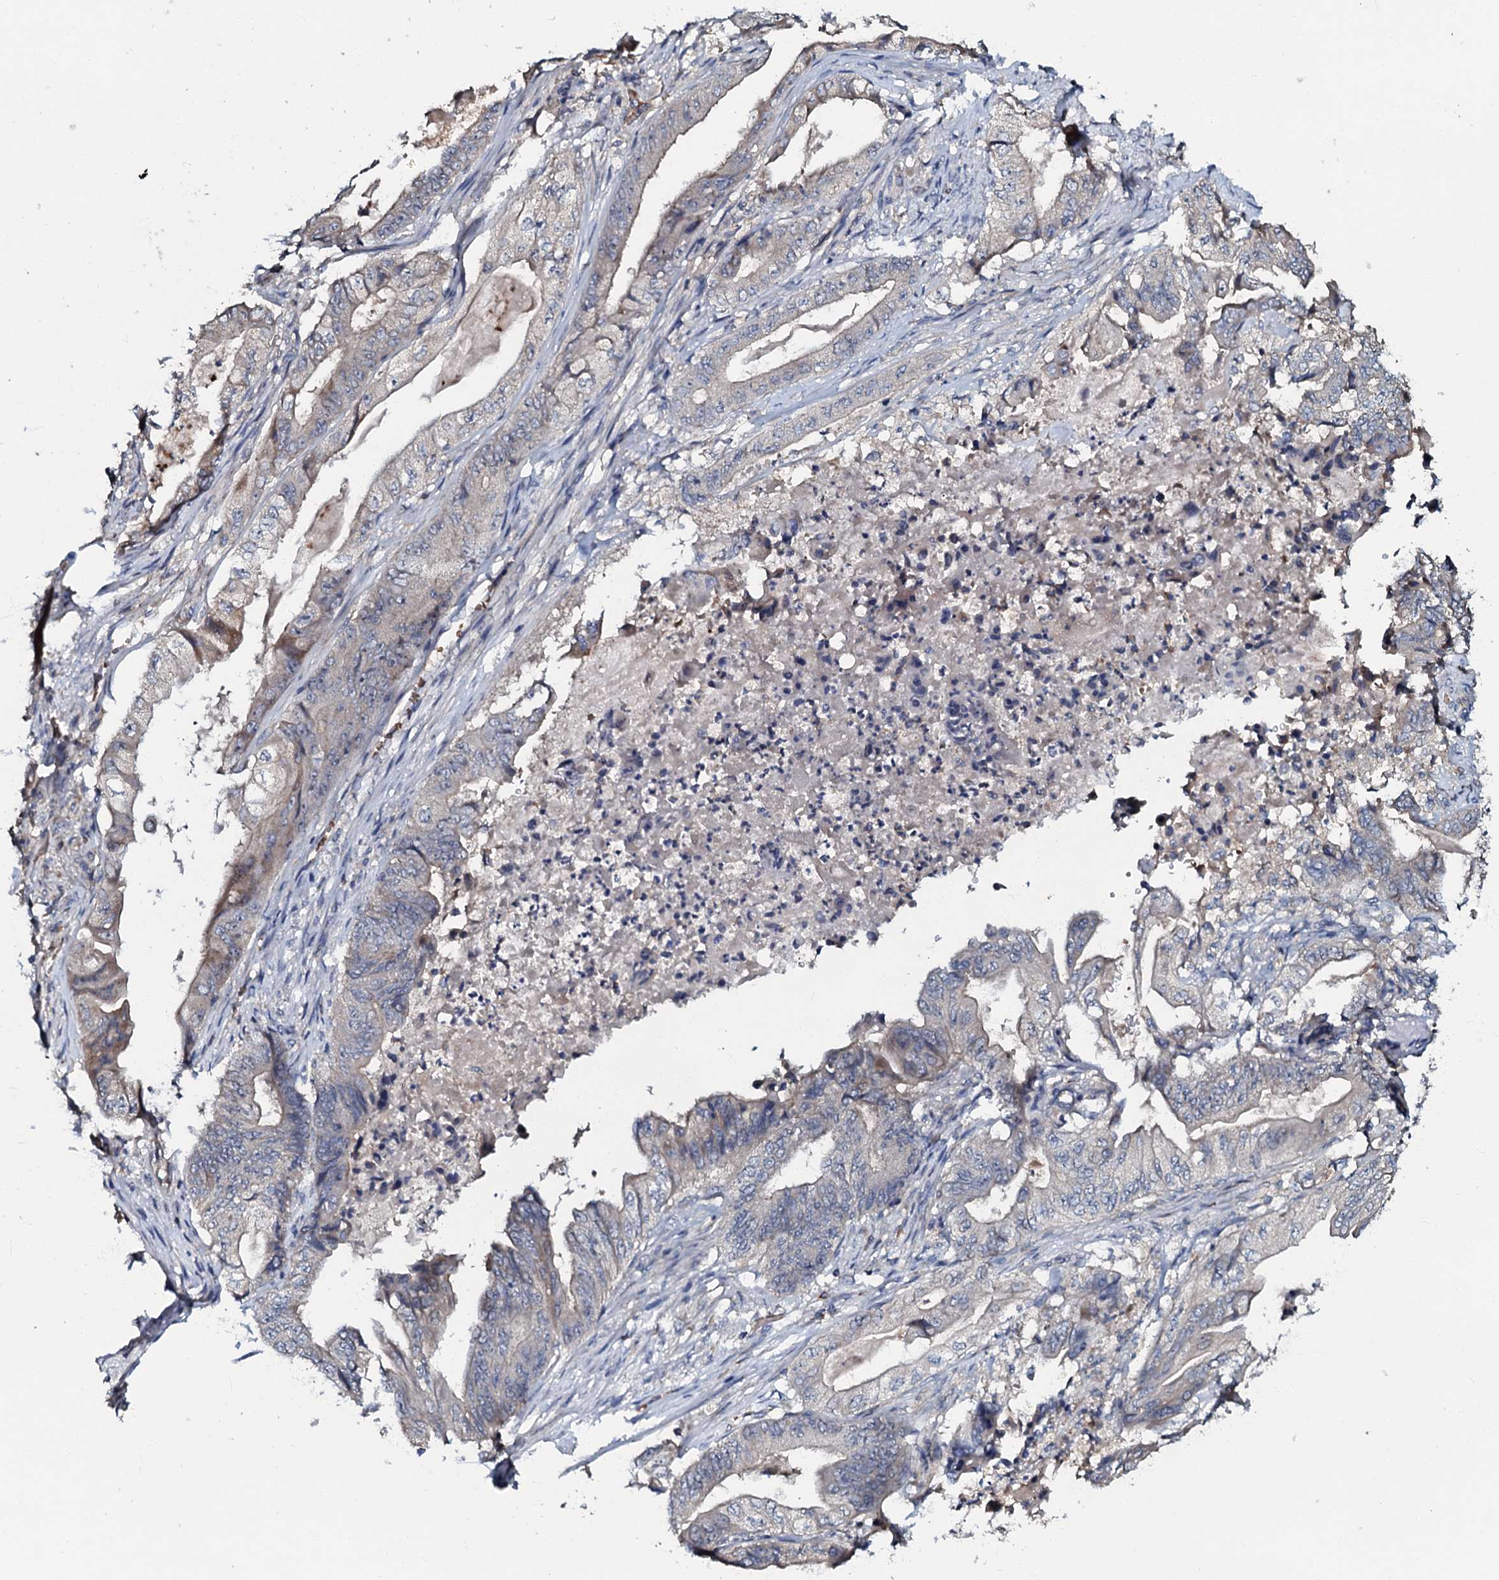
{"staining": {"intensity": "weak", "quantity": "<25%", "location": "cytoplasmic/membranous"}, "tissue": "stomach cancer", "cell_type": "Tumor cells", "image_type": "cancer", "snomed": [{"axis": "morphology", "description": "Adenocarcinoma, NOS"}, {"axis": "topography", "description": "Stomach"}], "caption": "Immunohistochemistry (IHC) image of neoplastic tissue: human stomach cancer stained with DAB (3,3'-diaminobenzidine) exhibits no significant protein staining in tumor cells.", "gene": "CPNE2", "patient": {"sex": "female", "age": 73}}